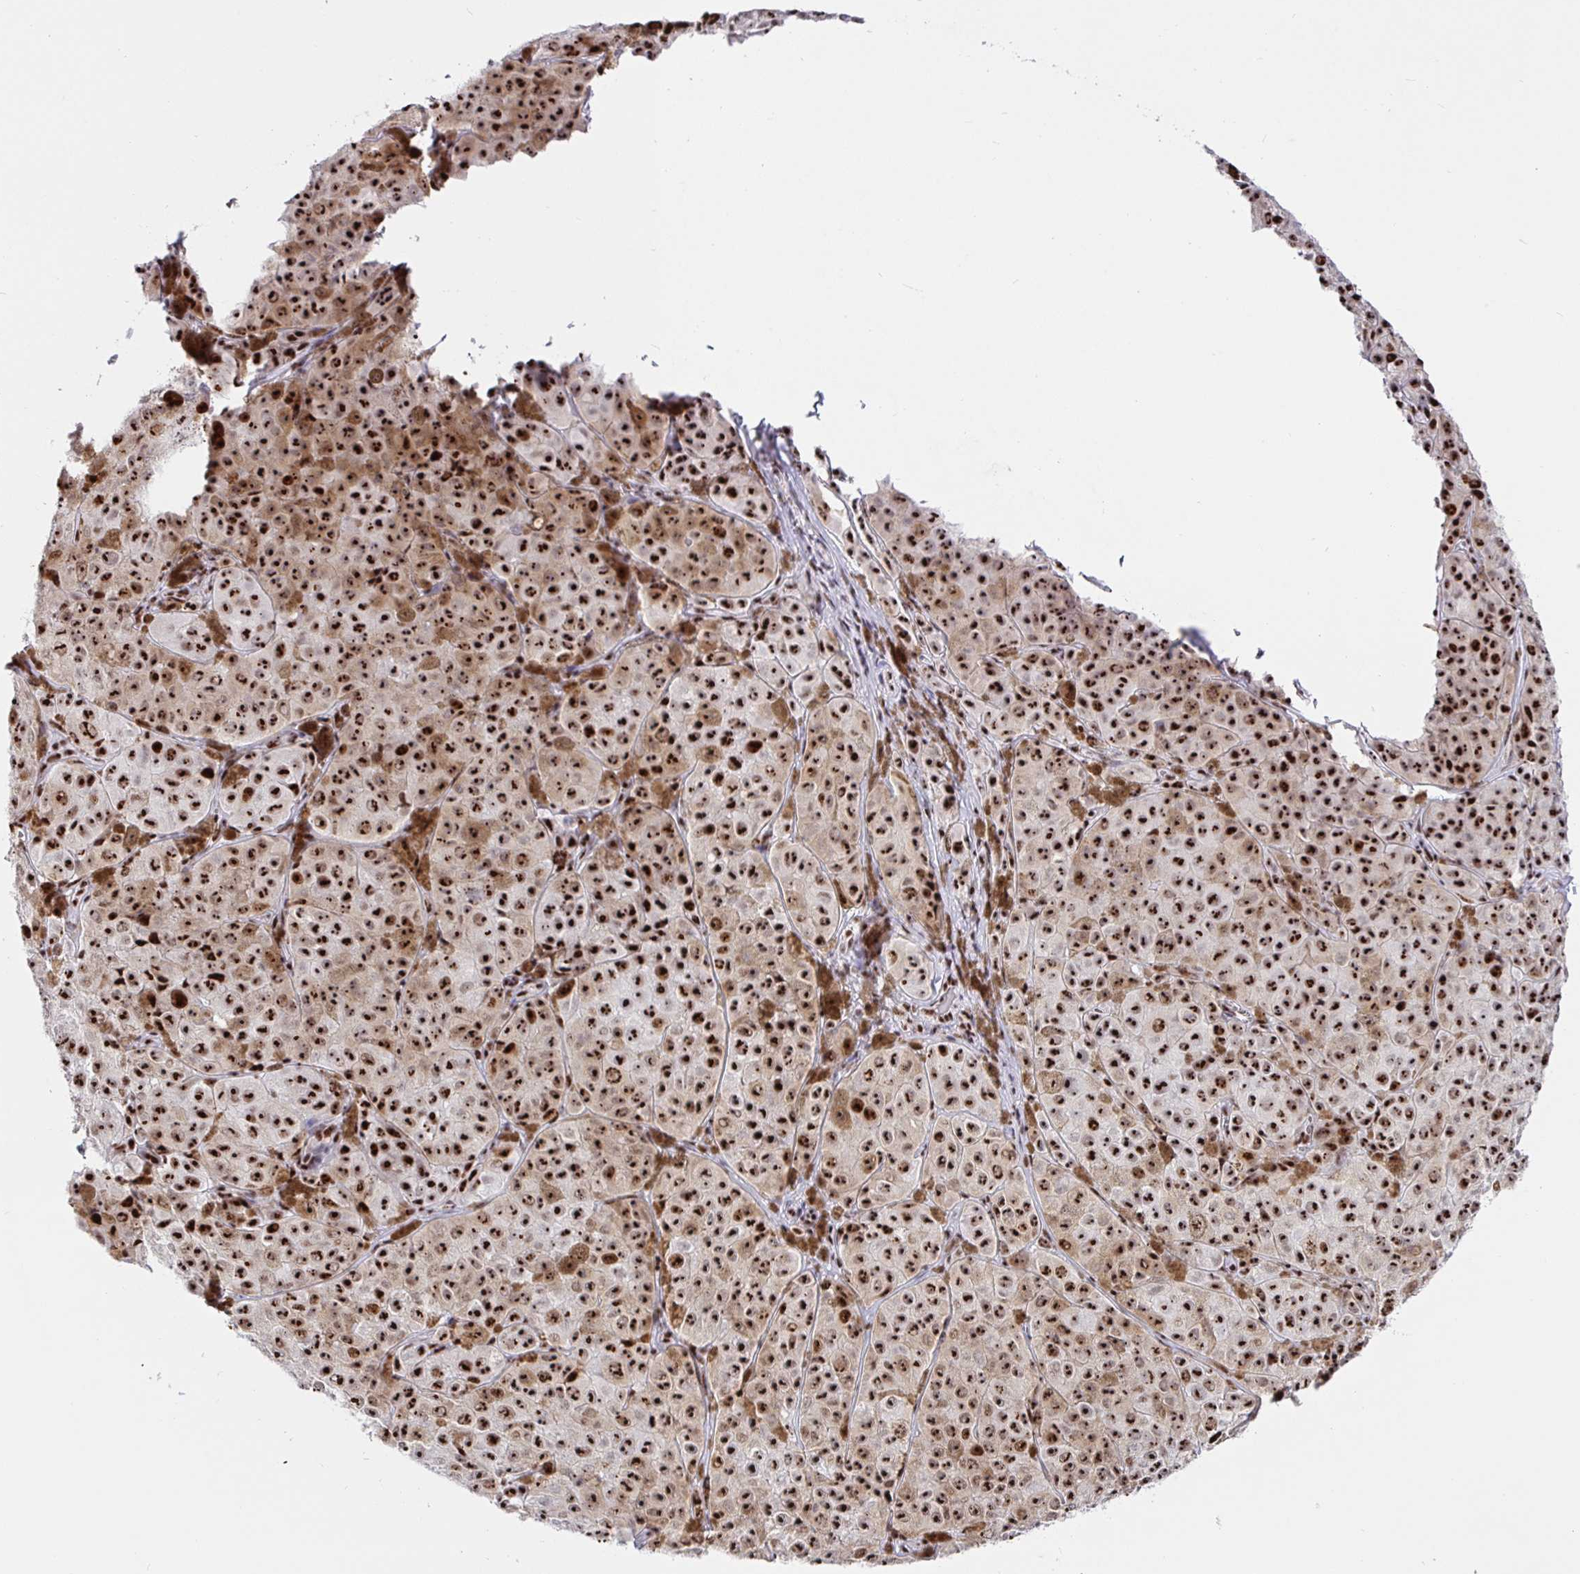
{"staining": {"intensity": "strong", "quantity": ">75%", "location": "nuclear"}, "tissue": "melanoma", "cell_type": "Tumor cells", "image_type": "cancer", "snomed": [{"axis": "morphology", "description": "Malignant melanoma, NOS"}, {"axis": "topography", "description": "Skin"}], "caption": "A photomicrograph of human malignant melanoma stained for a protein shows strong nuclear brown staining in tumor cells. Using DAB (brown) and hematoxylin (blue) stains, captured at high magnification using brightfield microscopy.", "gene": "SETD5", "patient": {"sex": "male", "age": 61}}